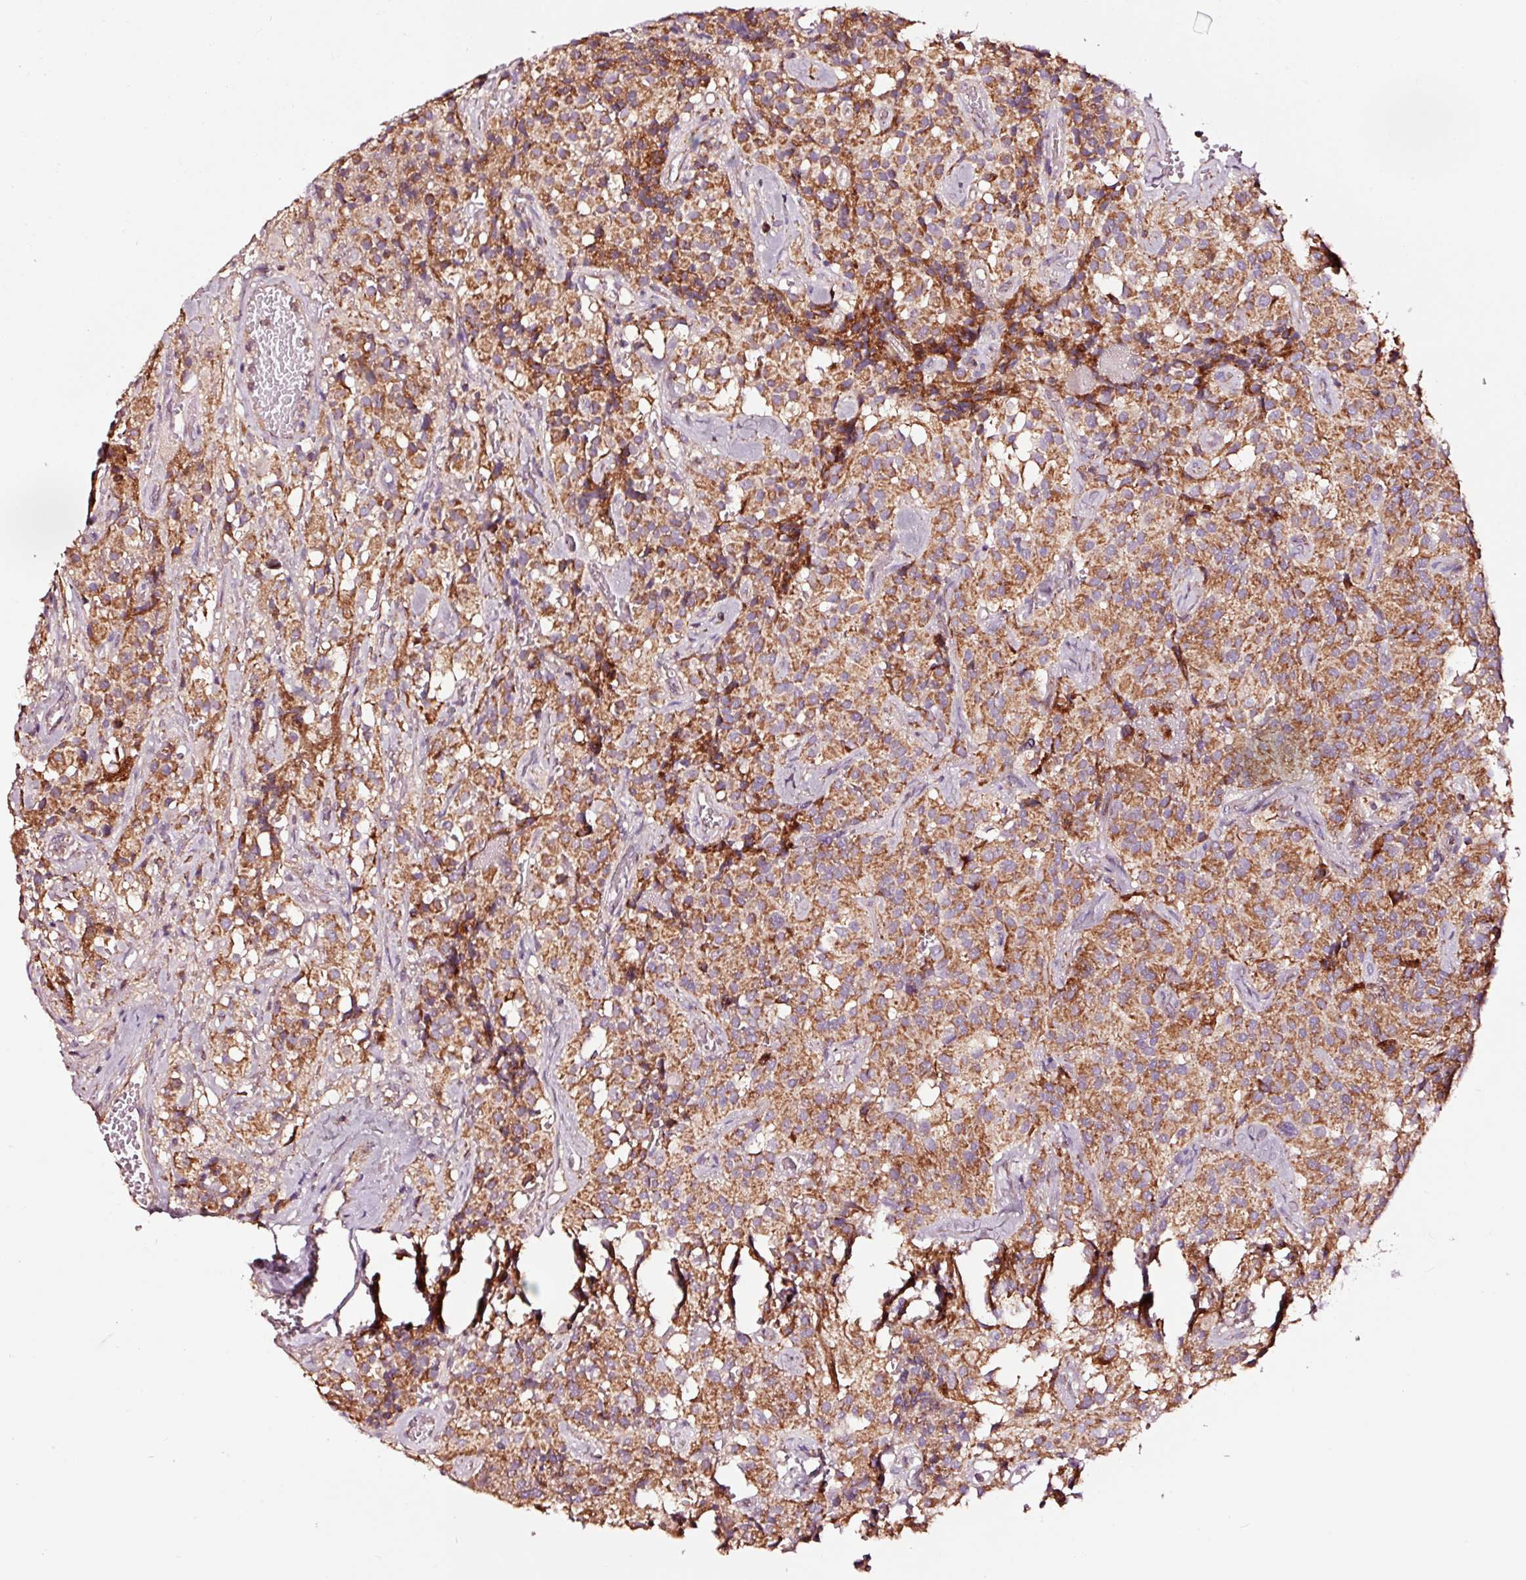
{"staining": {"intensity": "strong", "quantity": ">75%", "location": "cytoplasmic/membranous"}, "tissue": "glioma", "cell_type": "Tumor cells", "image_type": "cancer", "snomed": [{"axis": "morphology", "description": "Glioma, malignant, Low grade"}, {"axis": "topography", "description": "Brain"}], "caption": "Strong cytoplasmic/membranous protein positivity is seen in approximately >75% of tumor cells in glioma.", "gene": "TPM1", "patient": {"sex": "male", "age": 42}}